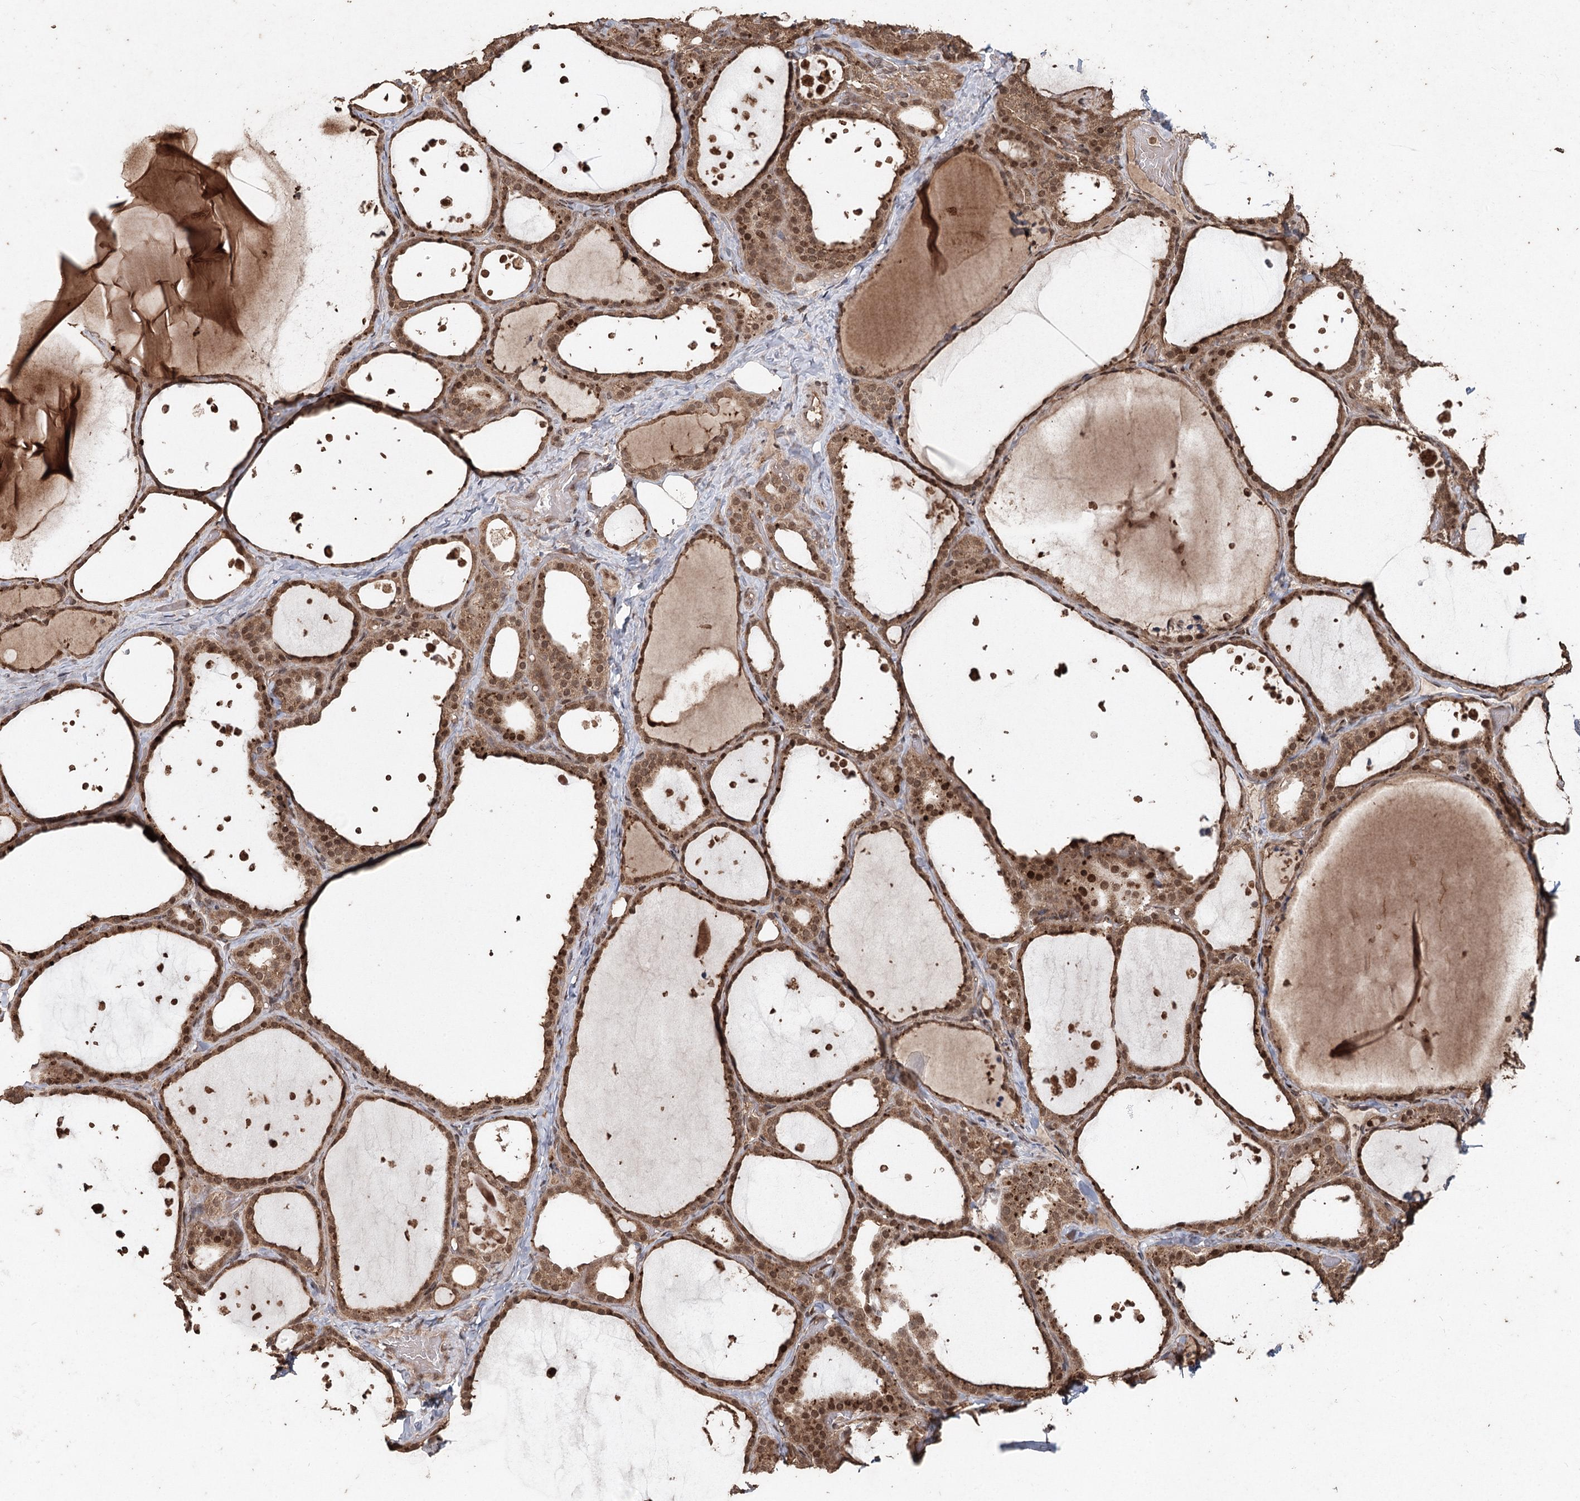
{"staining": {"intensity": "moderate", "quantity": ">75%", "location": "cytoplasmic/membranous,nuclear"}, "tissue": "thyroid gland", "cell_type": "Glandular cells", "image_type": "normal", "snomed": [{"axis": "morphology", "description": "Normal tissue, NOS"}, {"axis": "topography", "description": "Thyroid gland"}], "caption": "IHC staining of unremarkable thyroid gland, which demonstrates medium levels of moderate cytoplasmic/membranous,nuclear positivity in about >75% of glandular cells indicating moderate cytoplasmic/membranous,nuclear protein expression. The staining was performed using DAB (3,3'-diaminobenzidine) (brown) for protein detection and nuclei were counterstained in hematoxylin (blue).", "gene": "FBXO7", "patient": {"sex": "female", "age": 44}}